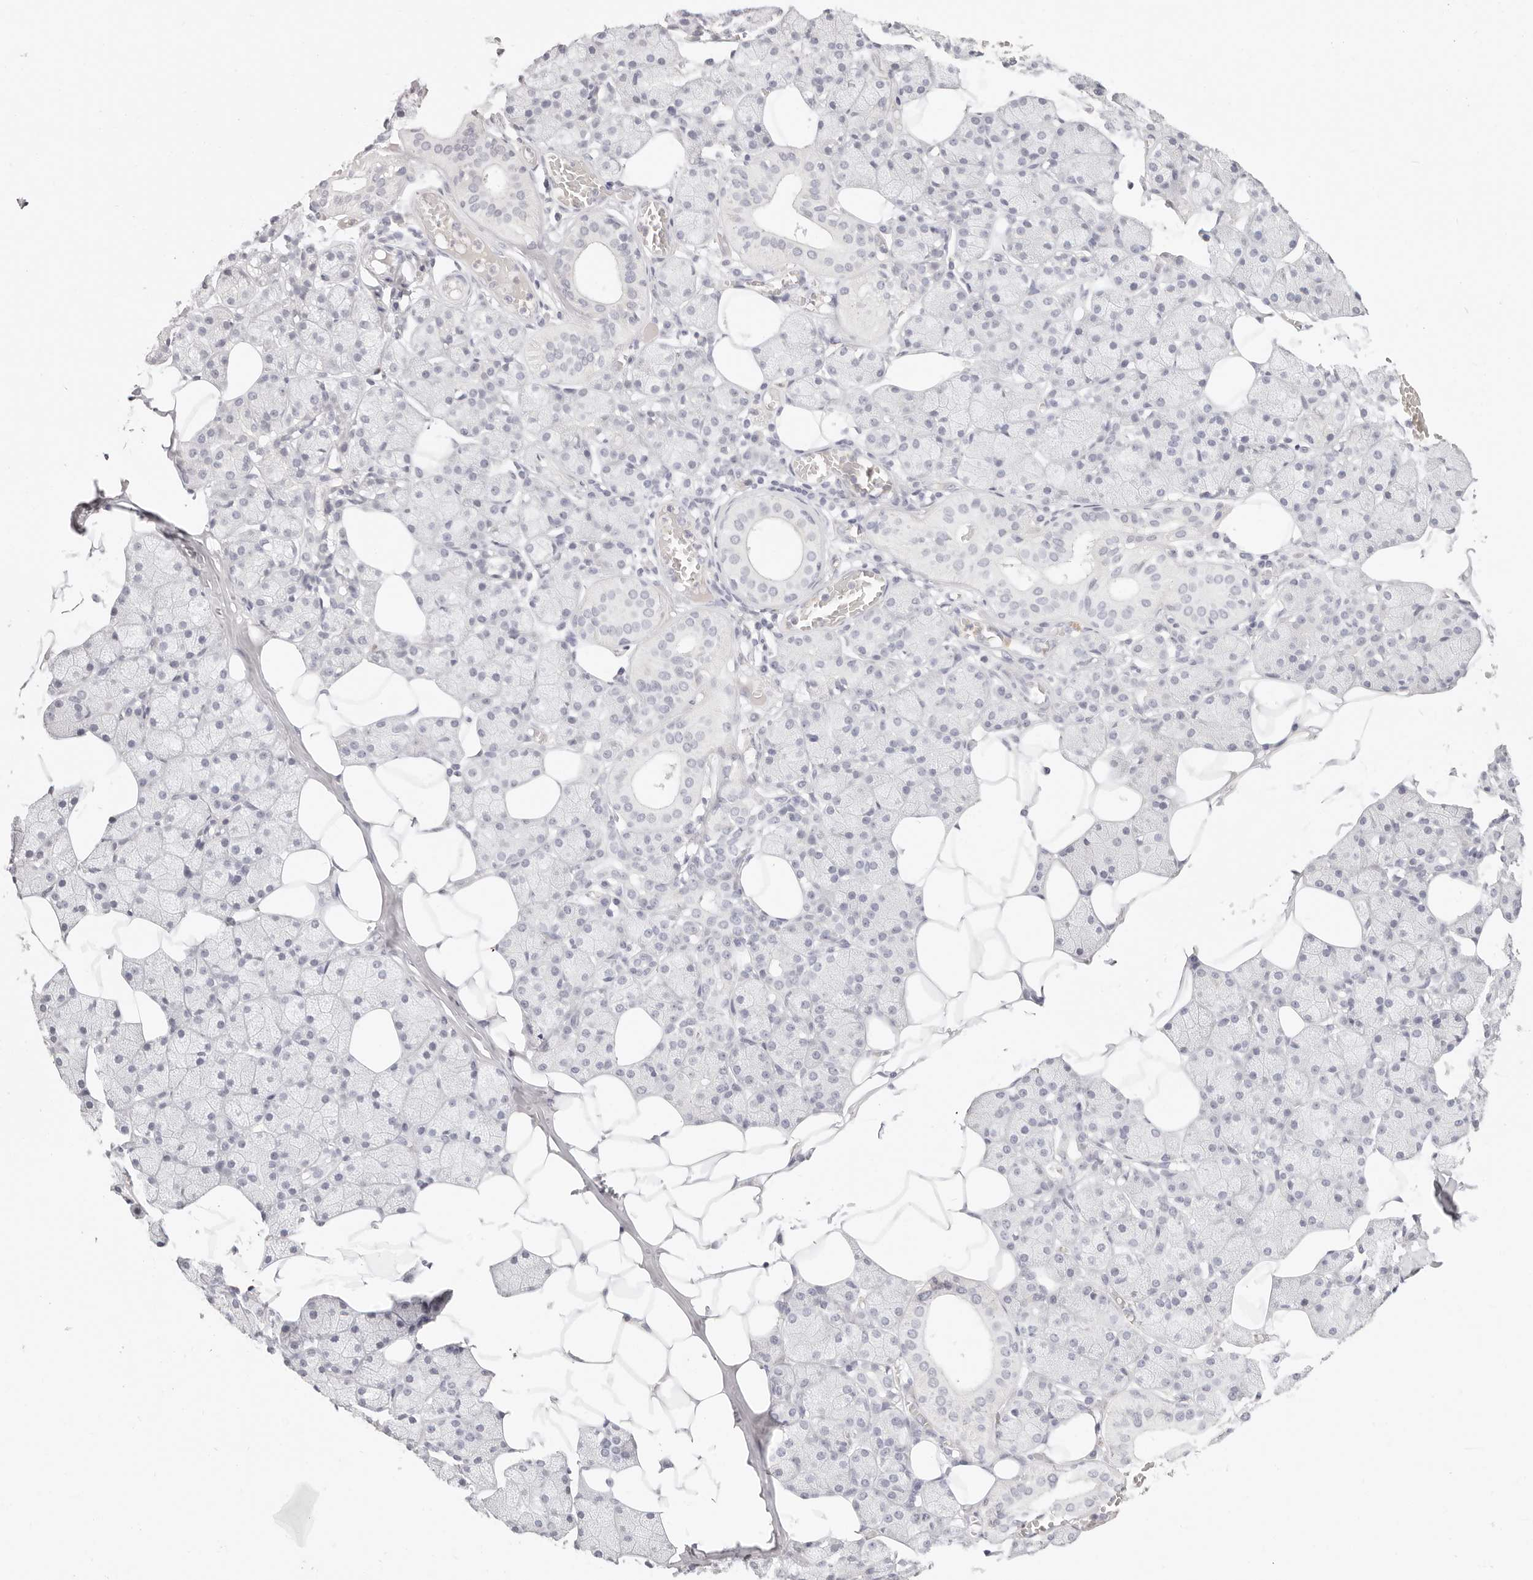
{"staining": {"intensity": "negative", "quantity": "none", "location": "none"}, "tissue": "salivary gland", "cell_type": "Glandular cells", "image_type": "normal", "snomed": [{"axis": "morphology", "description": "Normal tissue, NOS"}, {"axis": "topography", "description": "Salivary gland"}], "caption": "DAB (3,3'-diaminobenzidine) immunohistochemical staining of normal salivary gland reveals no significant staining in glandular cells.", "gene": "ASCL1", "patient": {"sex": "female", "age": 33}}